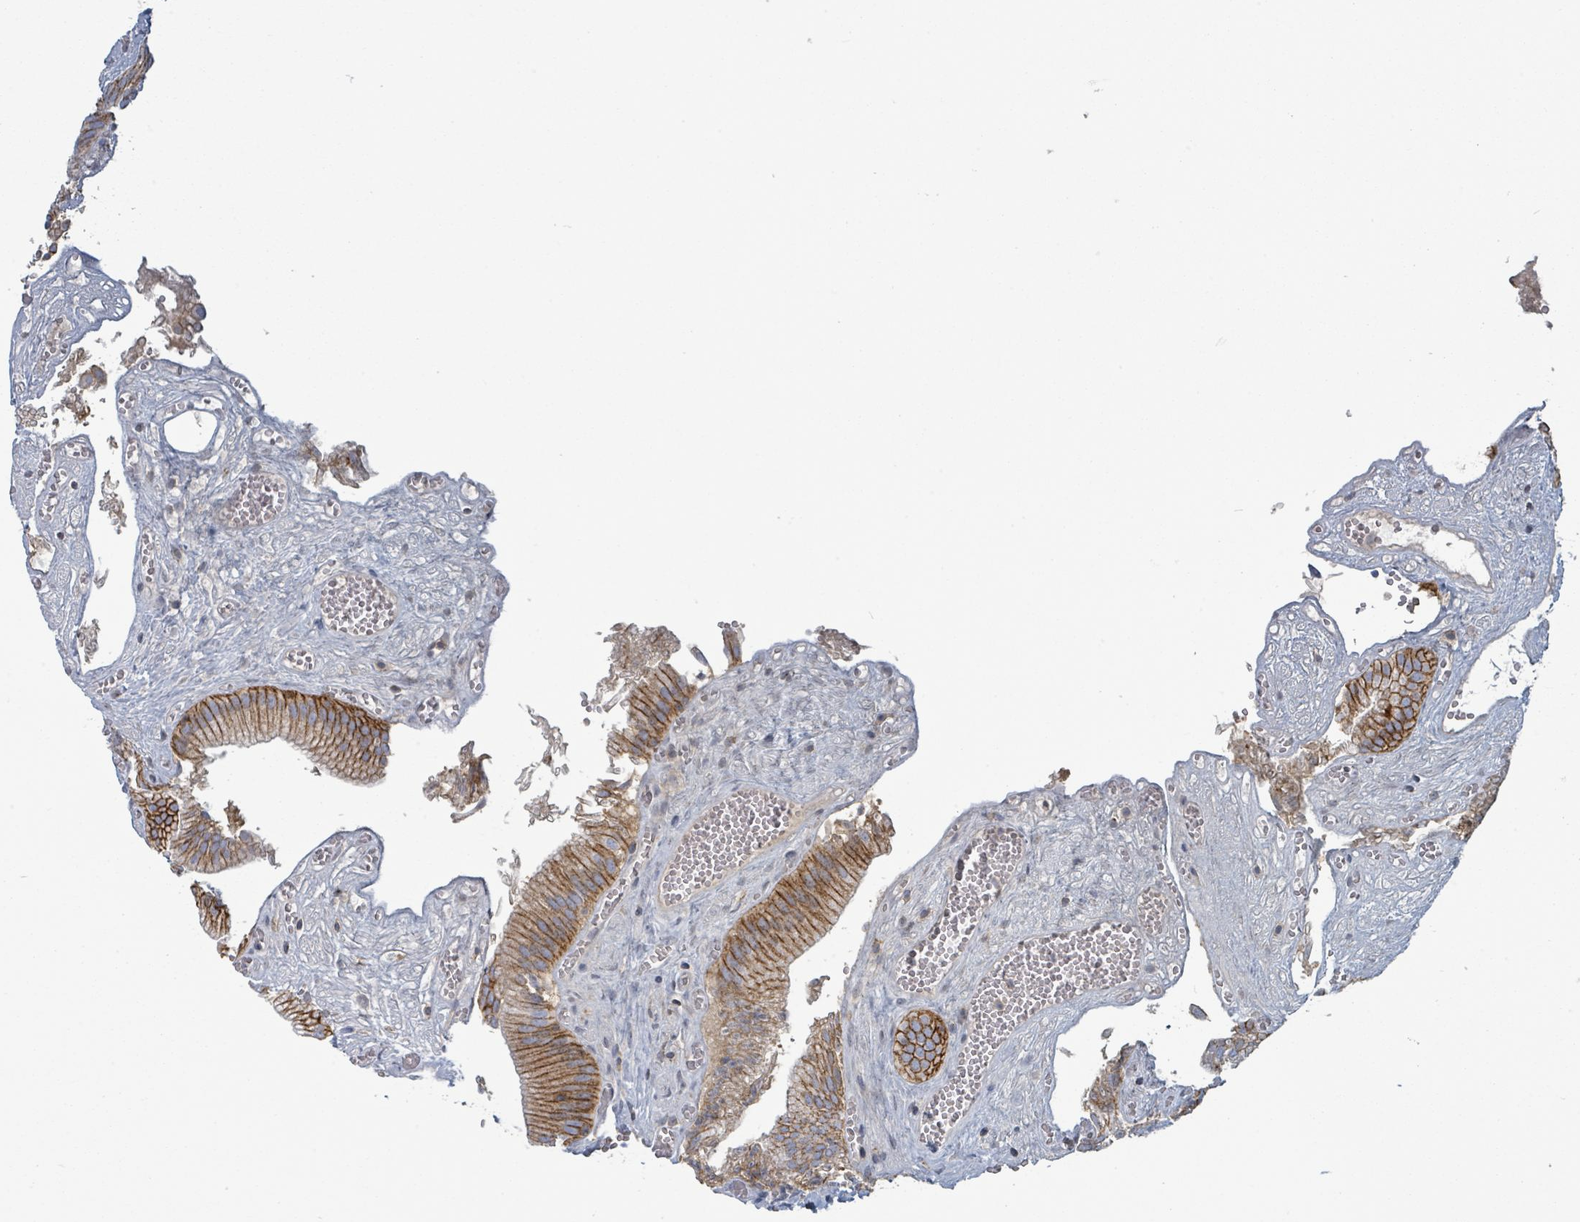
{"staining": {"intensity": "strong", "quantity": ">75%", "location": "cytoplasmic/membranous"}, "tissue": "gallbladder", "cell_type": "Glandular cells", "image_type": "normal", "snomed": [{"axis": "morphology", "description": "Normal tissue, NOS"}, {"axis": "topography", "description": "Gallbladder"}, {"axis": "topography", "description": "Peripheral nerve tissue"}], "caption": "A high-resolution image shows IHC staining of benign gallbladder, which displays strong cytoplasmic/membranous expression in approximately >75% of glandular cells.", "gene": "TNFRSF14", "patient": {"sex": "male", "age": 17}}